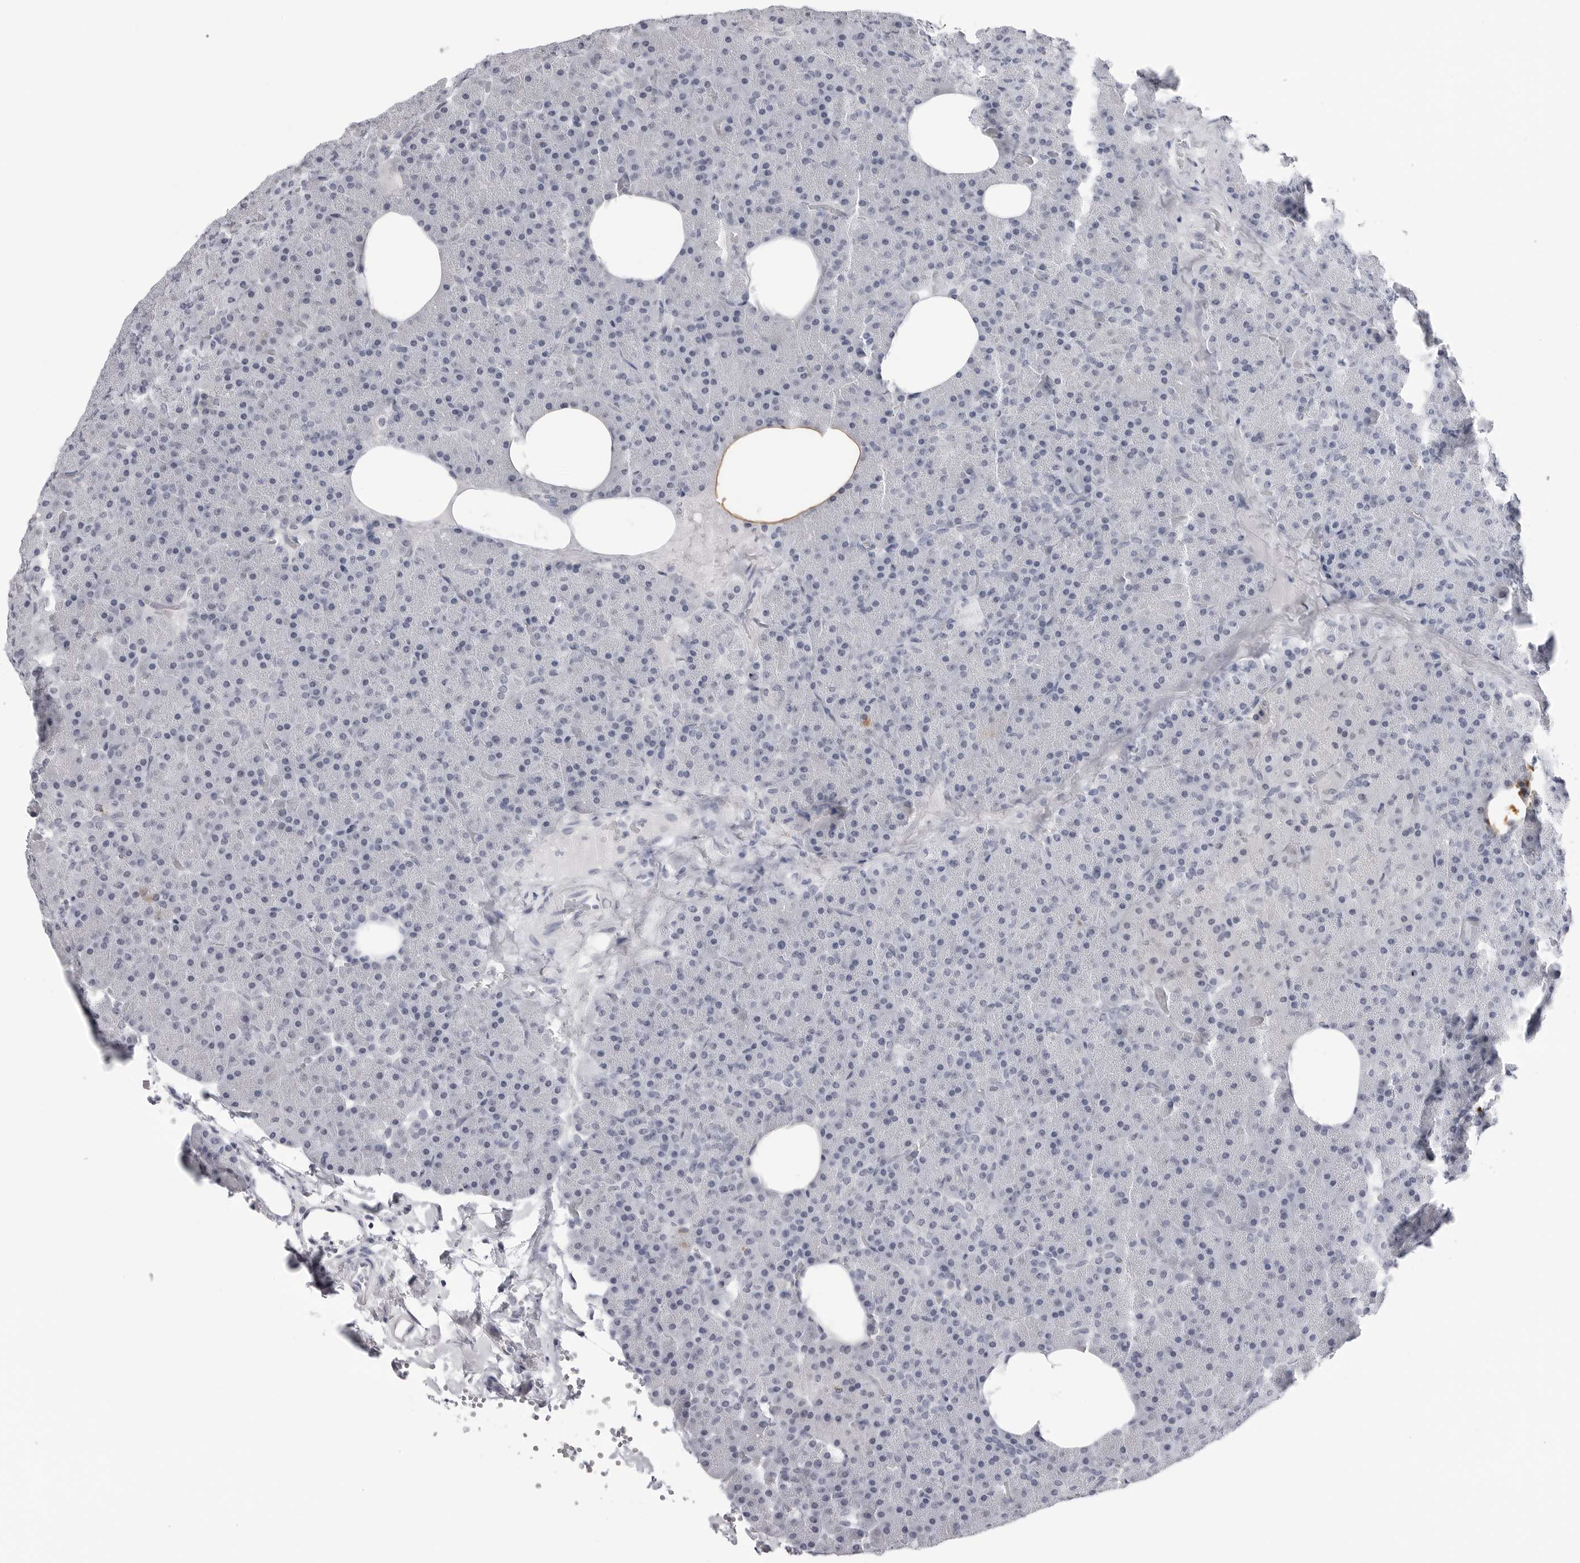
{"staining": {"intensity": "negative", "quantity": "none", "location": "none"}, "tissue": "pancreas", "cell_type": "Exocrine glandular cells", "image_type": "normal", "snomed": [{"axis": "morphology", "description": "Normal tissue, NOS"}, {"axis": "morphology", "description": "Carcinoid, malignant, NOS"}, {"axis": "topography", "description": "Pancreas"}], "caption": "High magnification brightfield microscopy of benign pancreas stained with DAB (3,3'-diaminobenzidine) (brown) and counterstained with hematoxylin (blue): exocrine glandular cells show no significant expression. Brightfield microscopy of IHC stained with DAB (brown) and hematoxylin (blue), captured at high magnification.", "gene": "PGA3", "patient": {"sex": "female", "age": 35}}